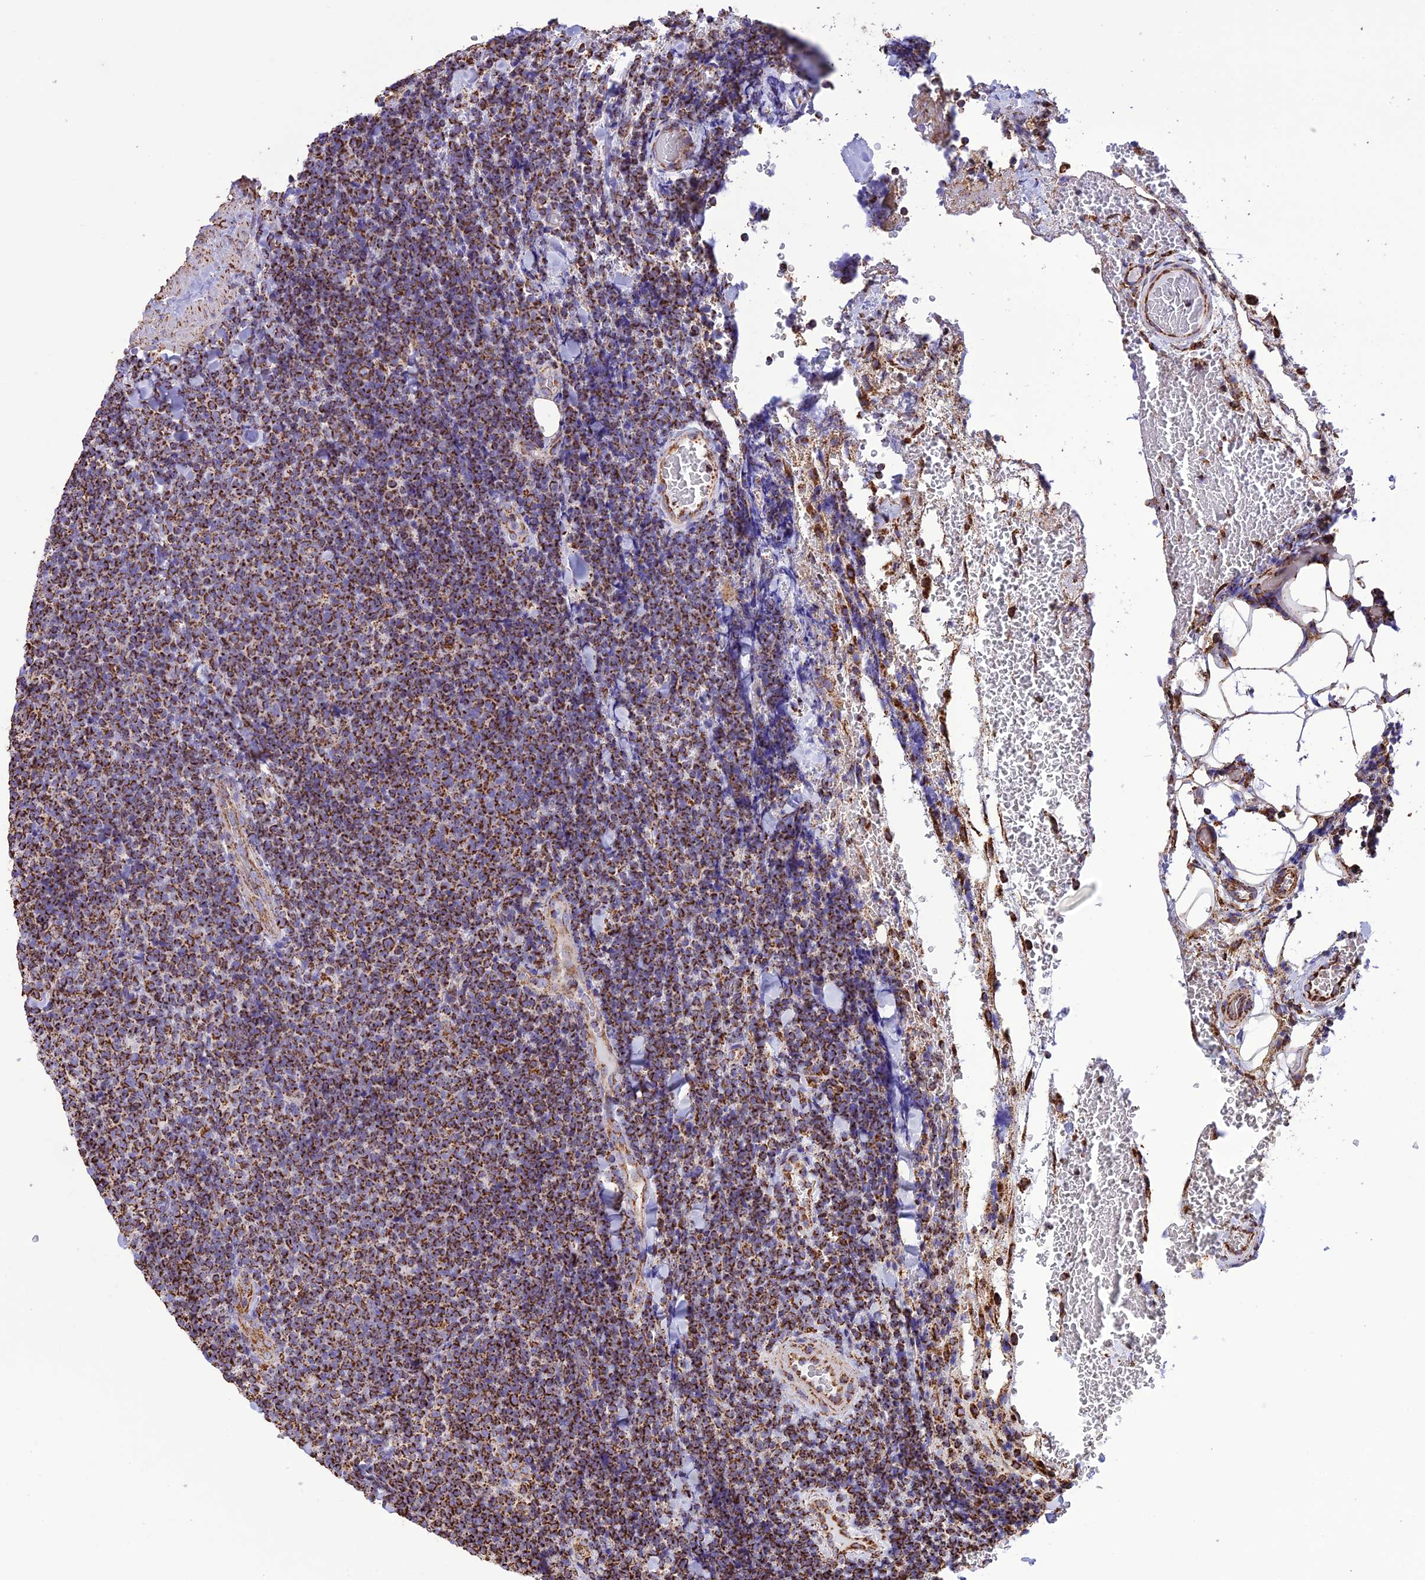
{"staining": {"intensity": "strong", "quantity": ">75%", "location": "cytoplasmic/membranous"}, "tissue": "lymphoma", "cell_type": "Tumor cells", "image_type": "cancer", "snomed": [{"axis": "morphology", "description": "Malignant lymphoma, non-Hodgkin's type, Low grade"}, {"axis": "topography", "description": "Lymph node"}], "caption": "IHC staining of lymphoma, which exhibits high levels of strong cytoplasmic/membranous expression in about >75% of tumor cells indicating strong cytoplasmic/membranous protein expression. The staining was performed using DAB (brown) for protein detection and nuclei were counterstained in hematoxylin (blue).", "gene": "NDUFAF1", "patient": {"sex": "male", "age": 66}}